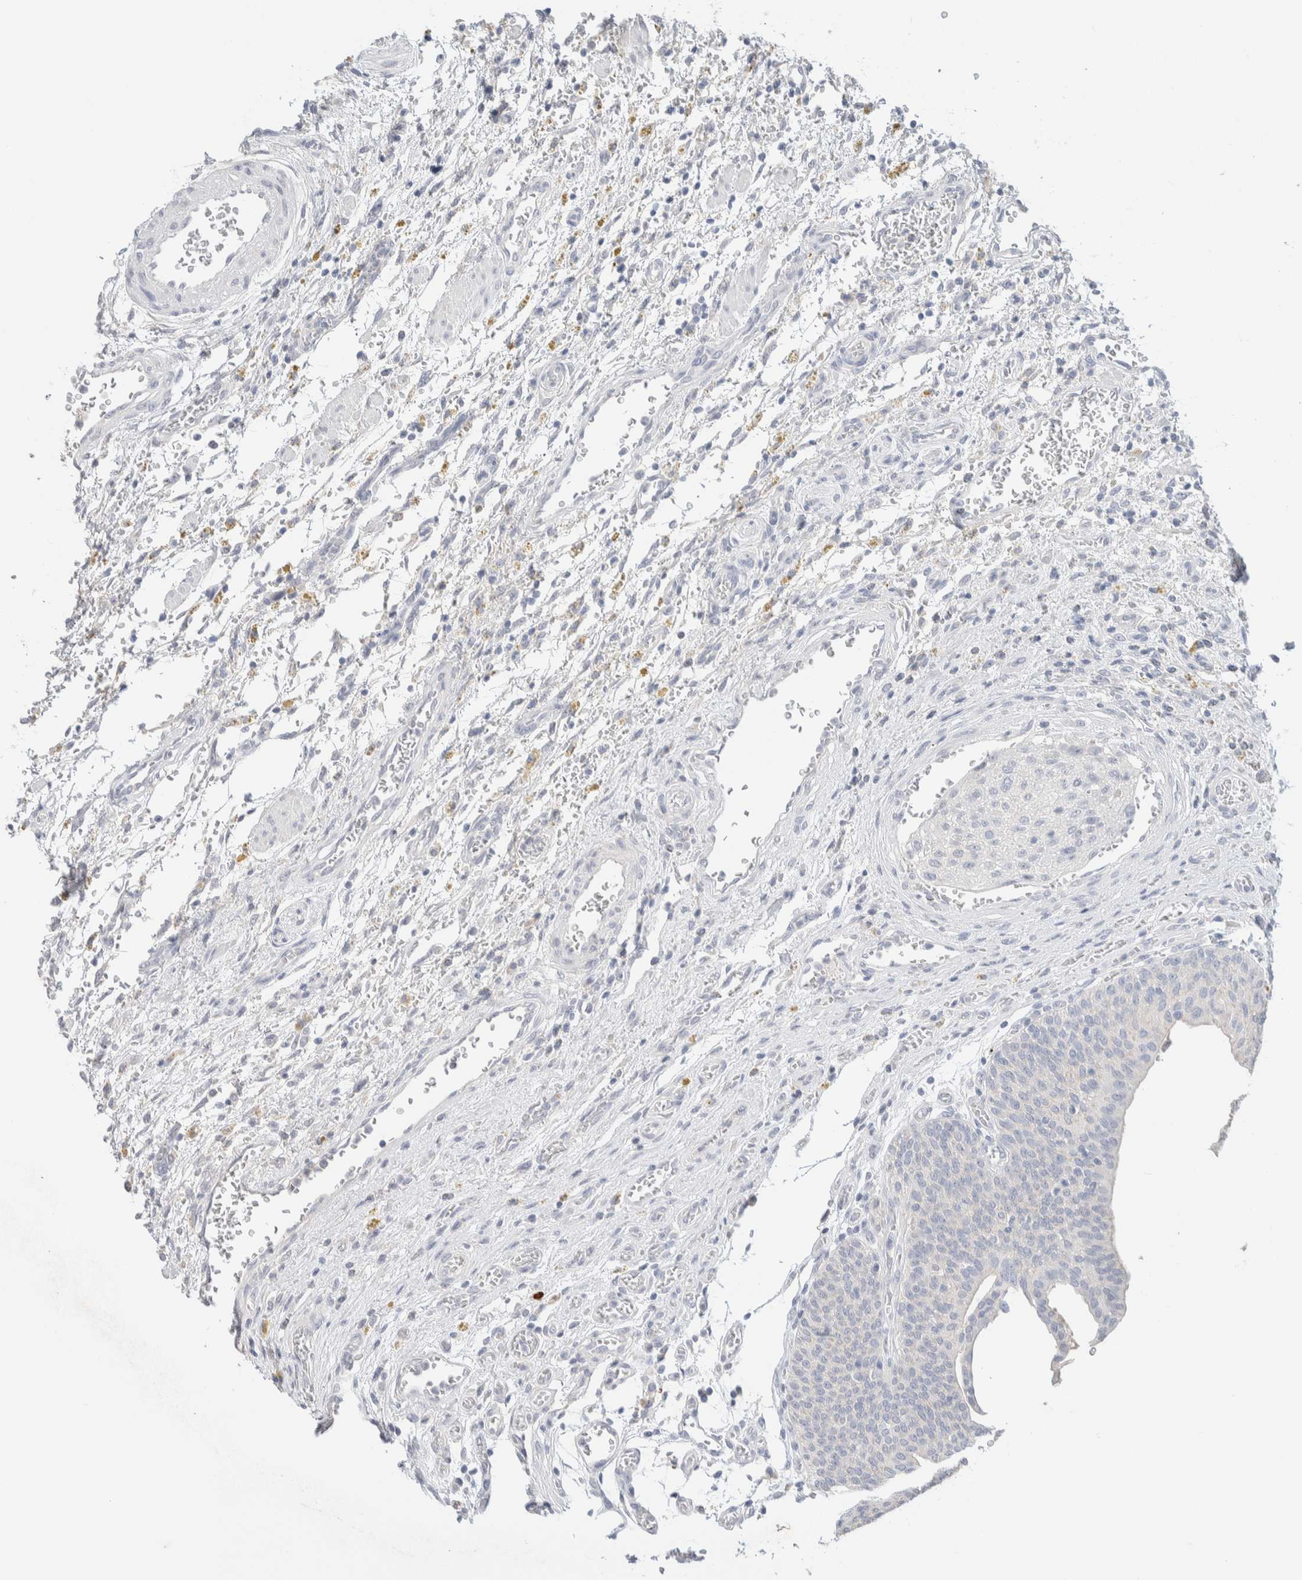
{"staining": {"intensity": "negative", "quantity": "none", "location": "none"}, "tissue": "urothelial cancer", "cell_type": "Tumor cells", "image_type": "cancer", "snomed": [{"axis": "morphology", "description": "Urothelial carcinoma, Low grade"}, {"axis": "morphology", "description": "Urothelial carcinoma, High grade"}, {"axis": "topography", "description": "Urinary bladder"}], "caption": "Tumor cells show no significant positivity in urothelial cancer. (DAB immunohistochemistry (IHC), high magnification).", "gene": "RIDA", "patient": {"sex": "male", "age": 35}}